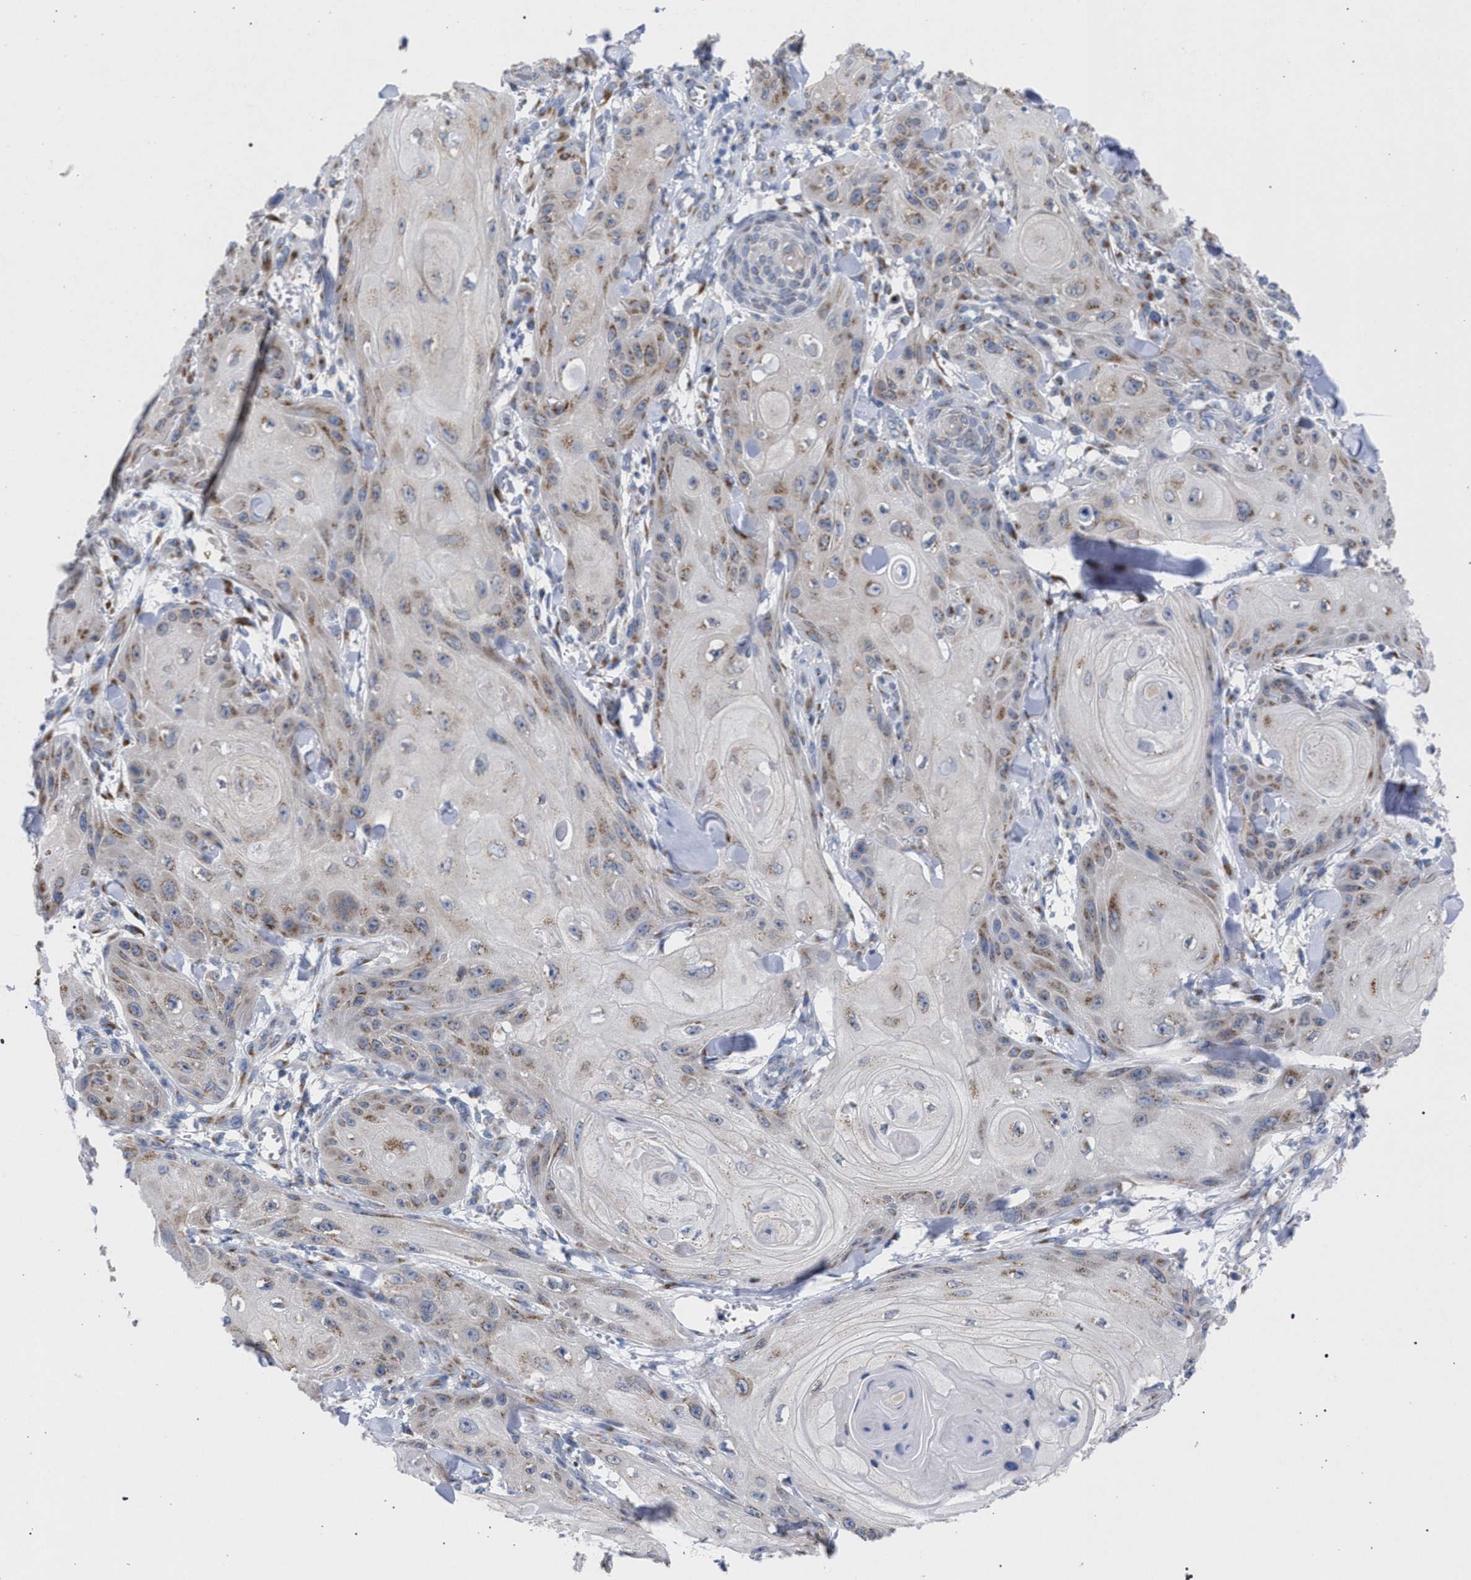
{"staining": {"intensity": "moderate", "quantity": ">75%", "location": "cytoplasmic/membranous"}, "tissue": "skin cancer", "cell_type": "Tumor cells", "image_type": "cancer", "snomed": [{"axis": "morphology", "description": "Squamous cell carcinoma, NOS"}, {"axis": "topography", "description": "Skin"}], "caption": "Squamous cell carcinoma (skin) stained with DAB immunohistochemistry (IHC) shows medium levels of moderate cytoplasmic/membranous positivity in approximately >75% of tumor cells.", "gene": "GOLGA2", "patient": {"sex": "male", "age": 74}}